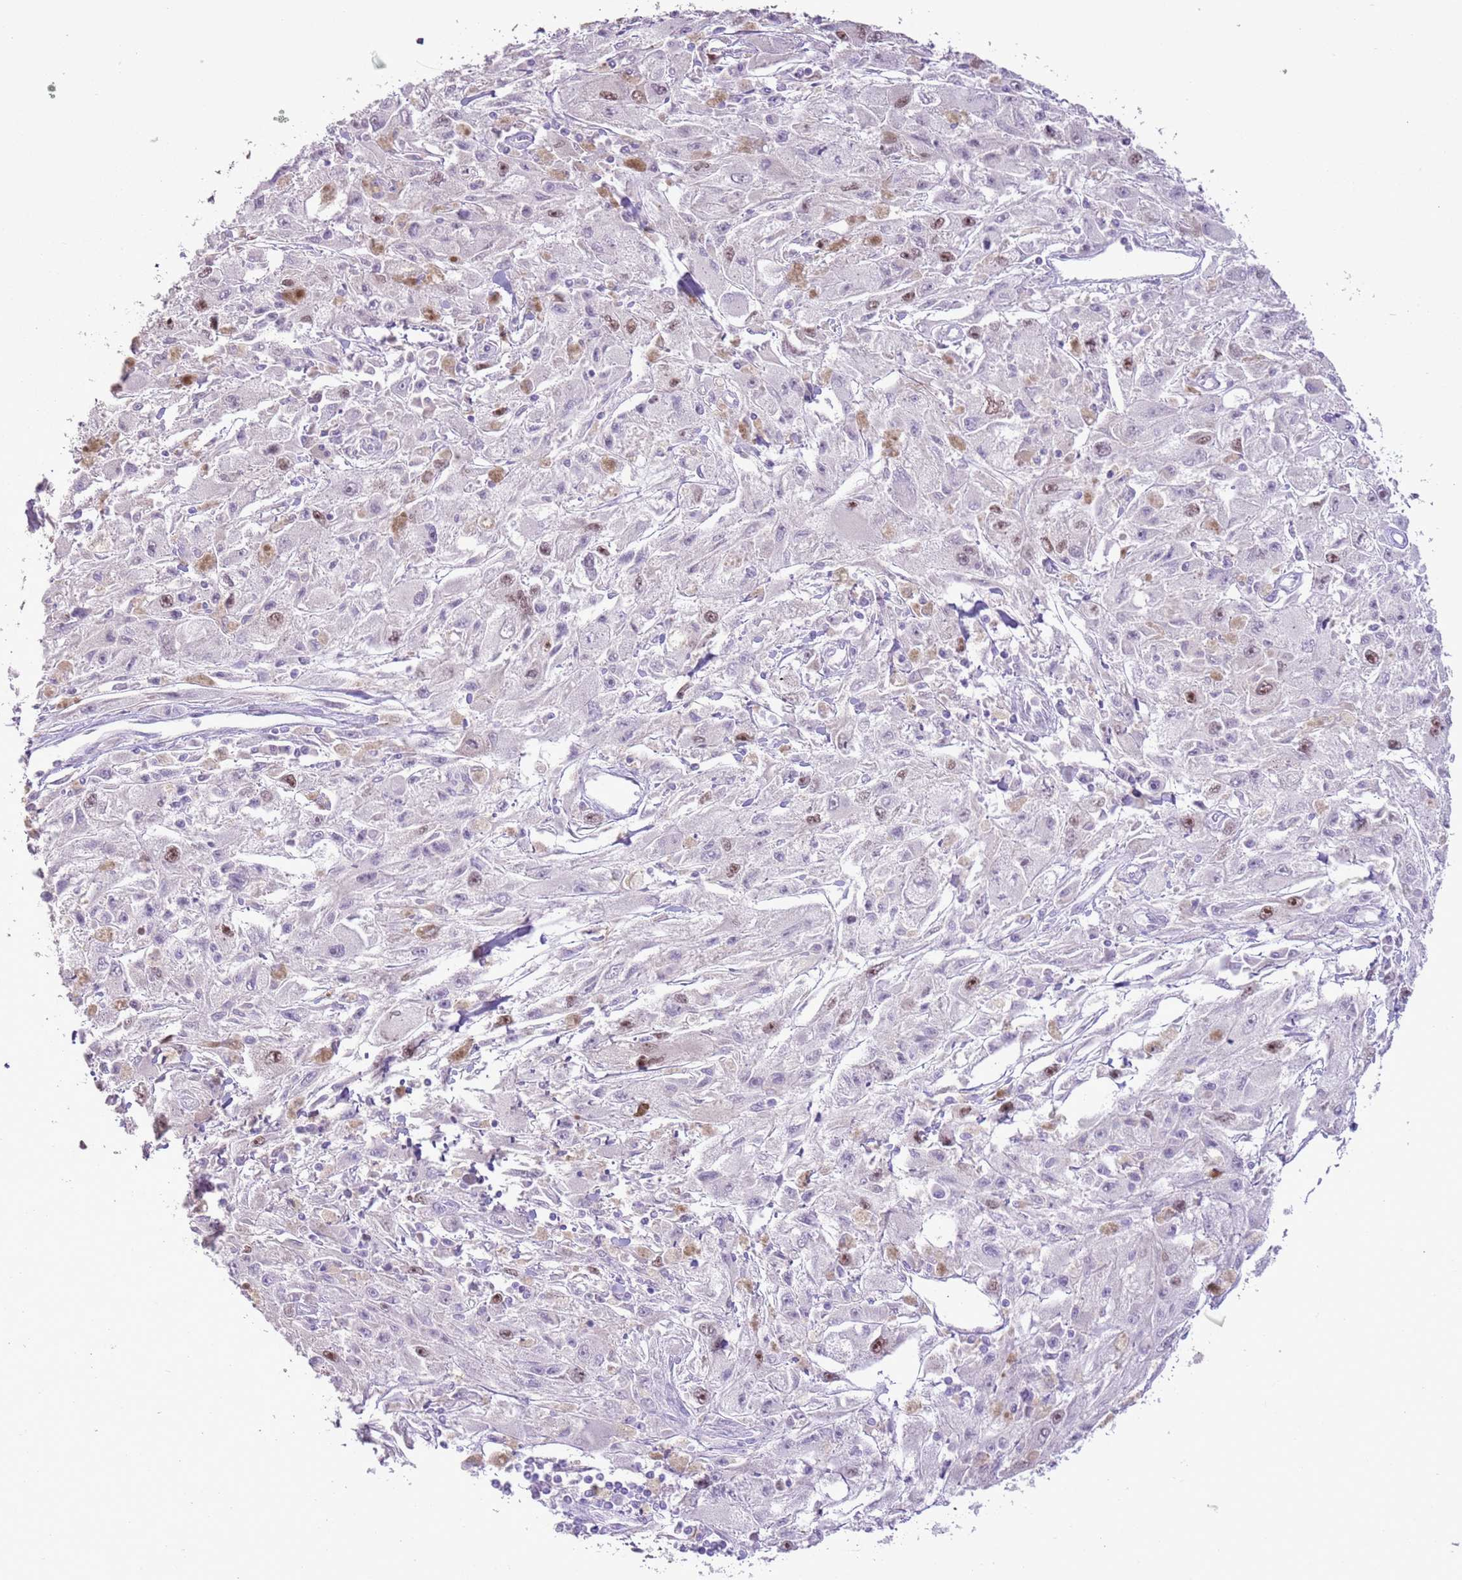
{"staining": {"intensity": "moderate", "quantity": "25%-75%", "location": "nuclear"}, "tissue": "melanoma", "cell_type": "Tumor cells", "image_type": "cancer", "snomed": [{"axis": "morphology", "description": "Malignant melanoma, Metastatic site"}, {"axis": "topography", "description": "Skin"}], "caption": "Human melanoma stained with a brown dye demonstrates moderate nuclear positive staining in about 25%-75% of tumor cells.", "gene": "GMNN", "patient": {"sex": "male", "age": 53}}